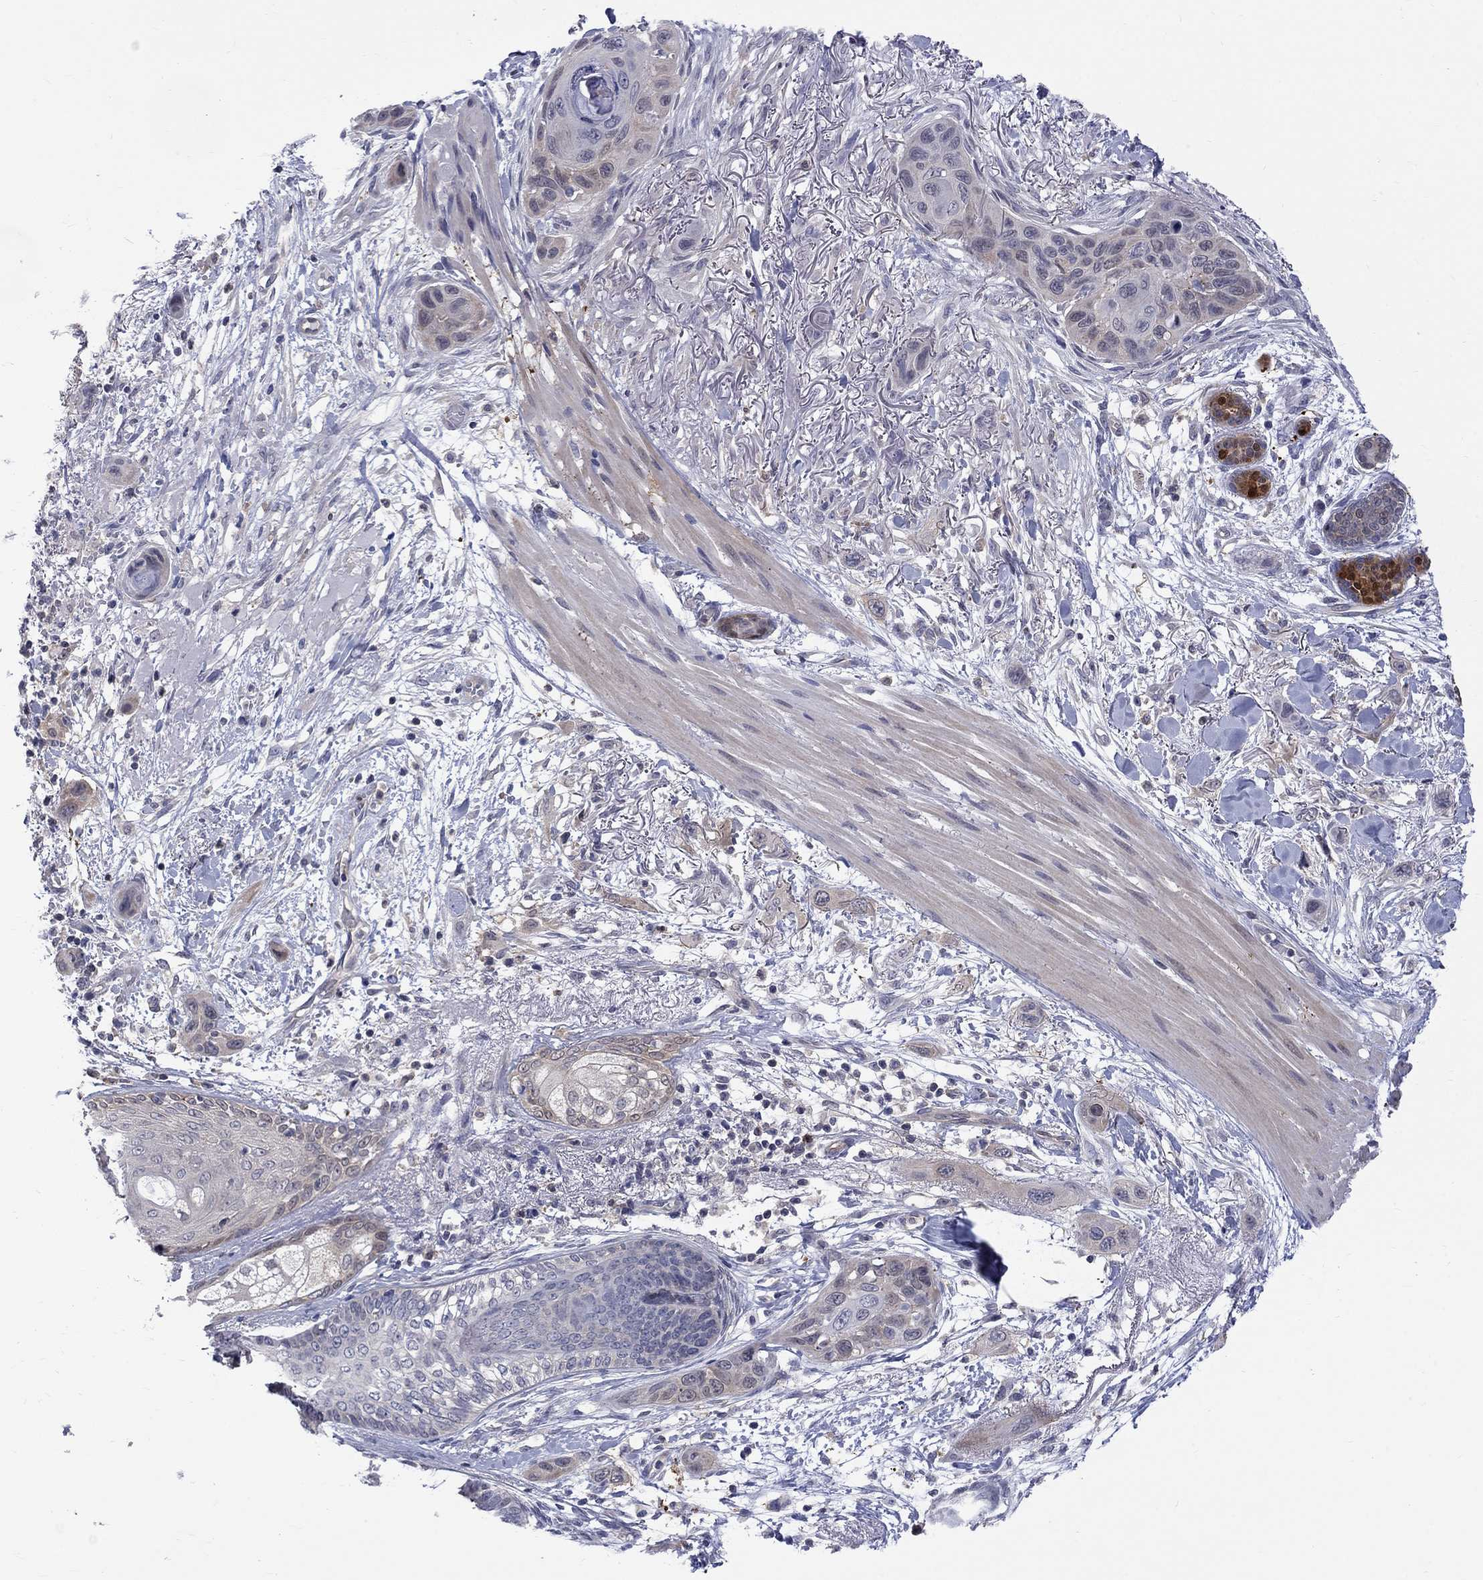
{"staining": {"intensity": "negative", "quantity": "none", "location": "none"}, "tissue": "skin cancer", "cell_type": "Tumor cells", "image_type": "cancer", "snomed": [{"axis": "morphology", "description": "Squamous cell carcinoma, NOS"}, {"axis": "topography", "description": "Skin"}], "caption": "High power microscopy histopathology image of an IHC image of squamous cell carcinoma (skin), revealing no significant staining in tumor cells. (DAB (3,3'-diaminobenzidine) immunohistochemistry visualized using brightfield microscopy, high magnification).", "gene": "HKDC1", "patient": {"sex": "male", "age": 79}}